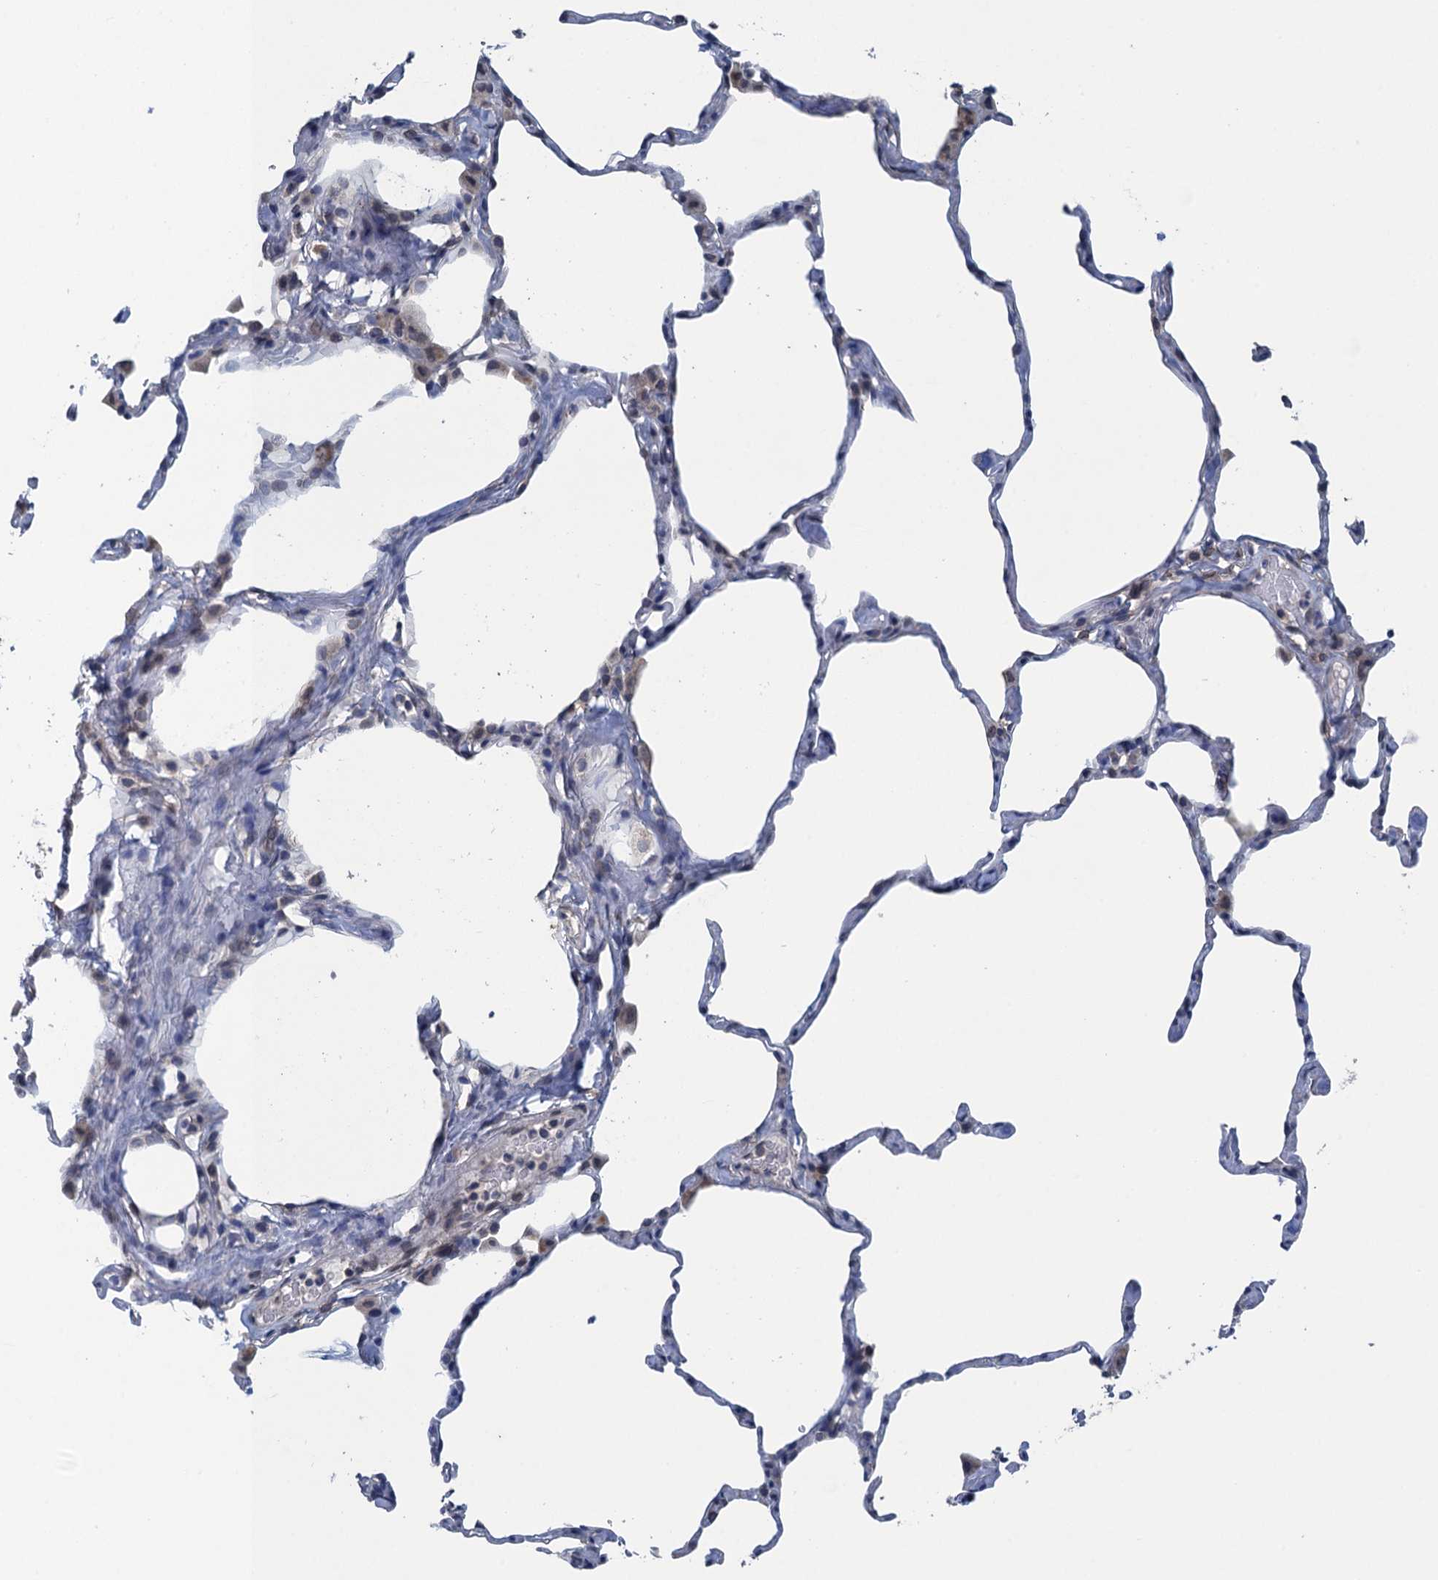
{"staining": {"intensity": "weak", "quantity": "<25%", "location": "cytoplasmic/membranous"}, "tissue": "lung", "cell_type": "Alveolar cells", "image_type": "normal", "snomed": [{"axis": "morphology", "description": "Normal tissue, NOS"}, {"axis": "topography", "description": "Lung"}], "caption": "Immunohistochemical staining of normal lung demonstrates no significant expression in alveolar cells.", "gene": "CTU2", "patient": {"sex": "male", "age": 65}}